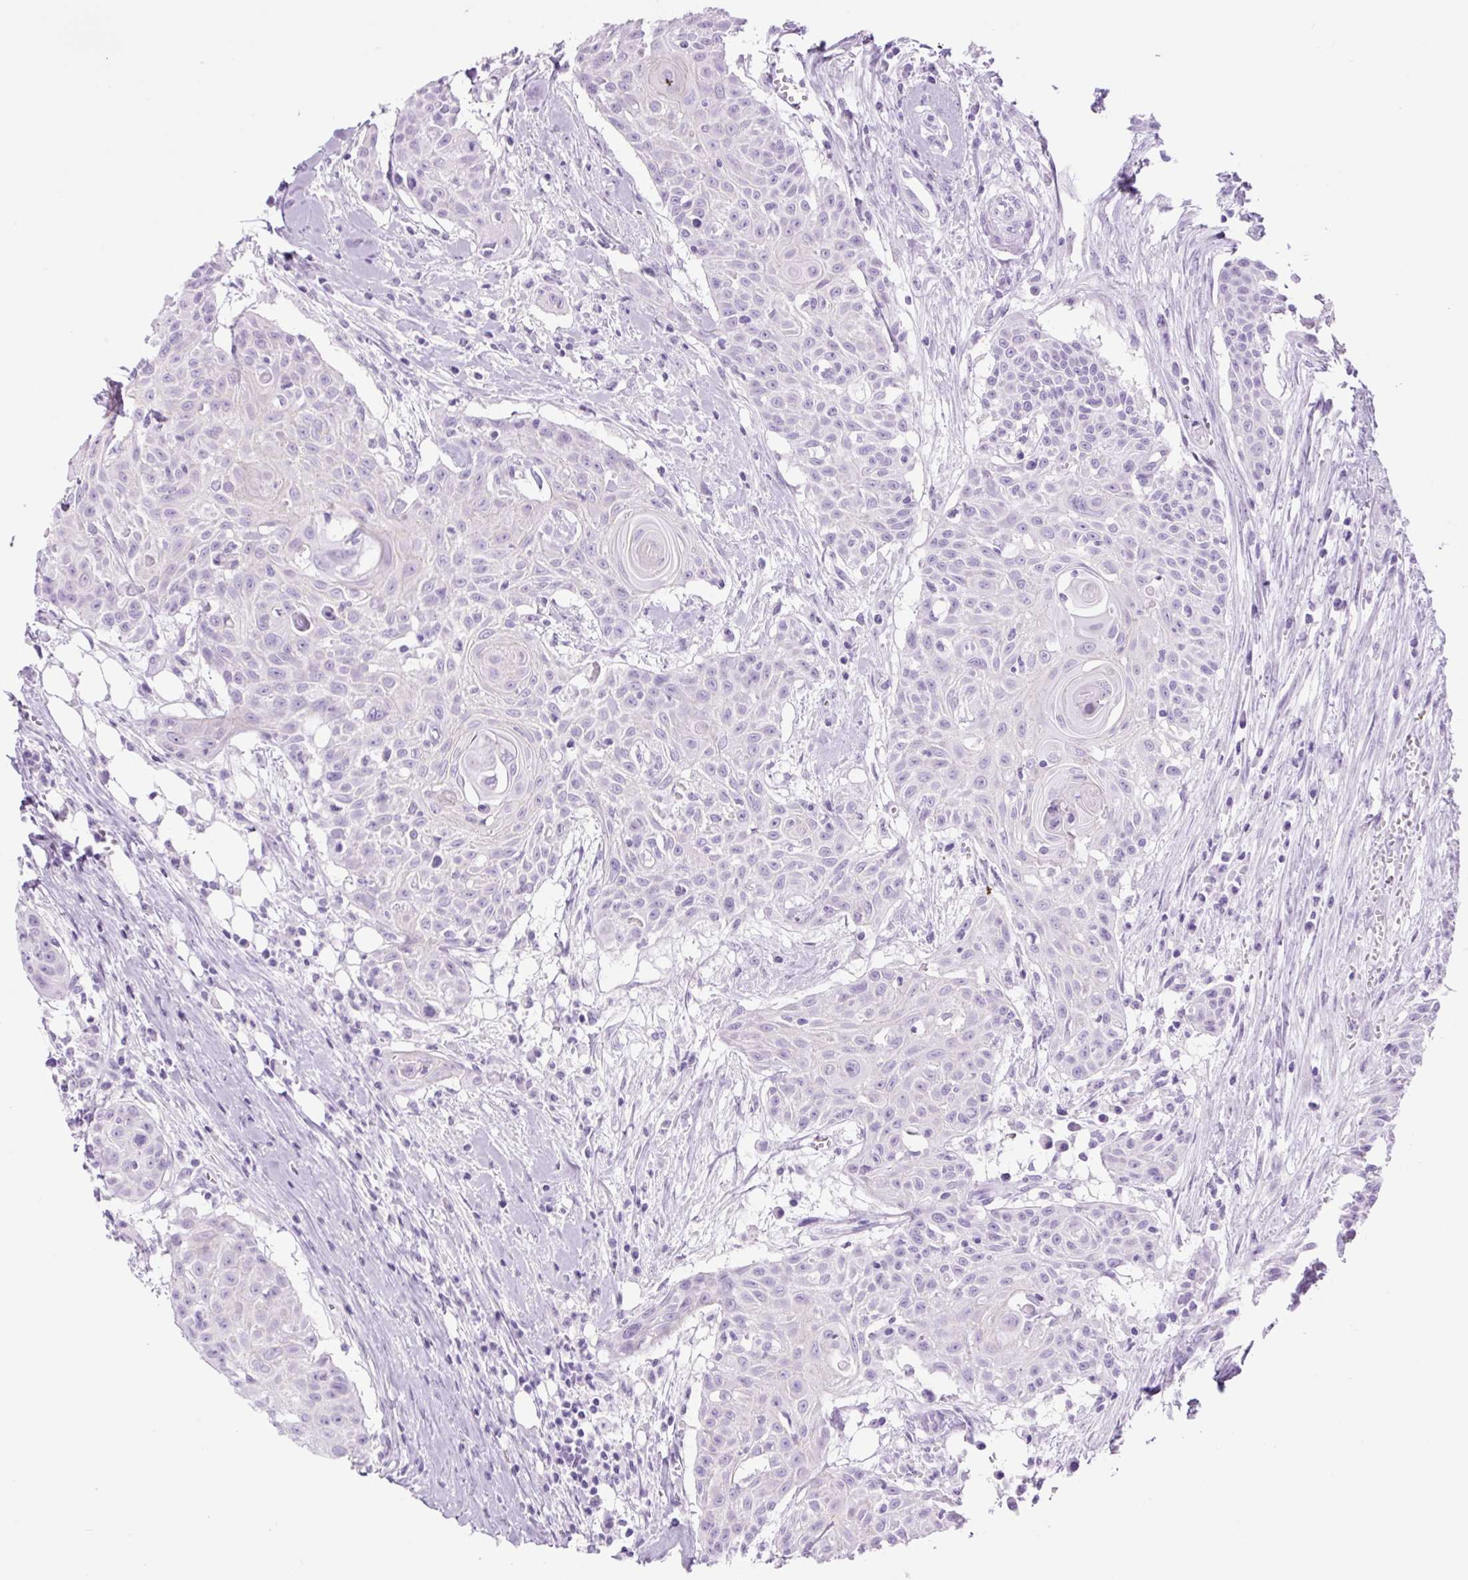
{"staining": {"intensity": "negative", "quantity": "none", "location": "none"}, "tissue": "head and neck cancer", "cell_type": "Tumor cells", "image_type": "cancer", "snomed": [{"axis": "morphology", "description": "Squamous cell carcinoma, NOS"}, {"axis": "topography", "description": "Lymph node"}, {"axis": "topography", "description": "Salivary gland"}, {"axis": "topography", "description": "Head-Neck"}], "caption": "Immunohistochemistry (IHC) histopathology image of human head and neck cancer stained for a protein (brown), which displays no expression in tumor cells.", "gene": "TFF2", "patient": {"sex": "female", "age": 74}}